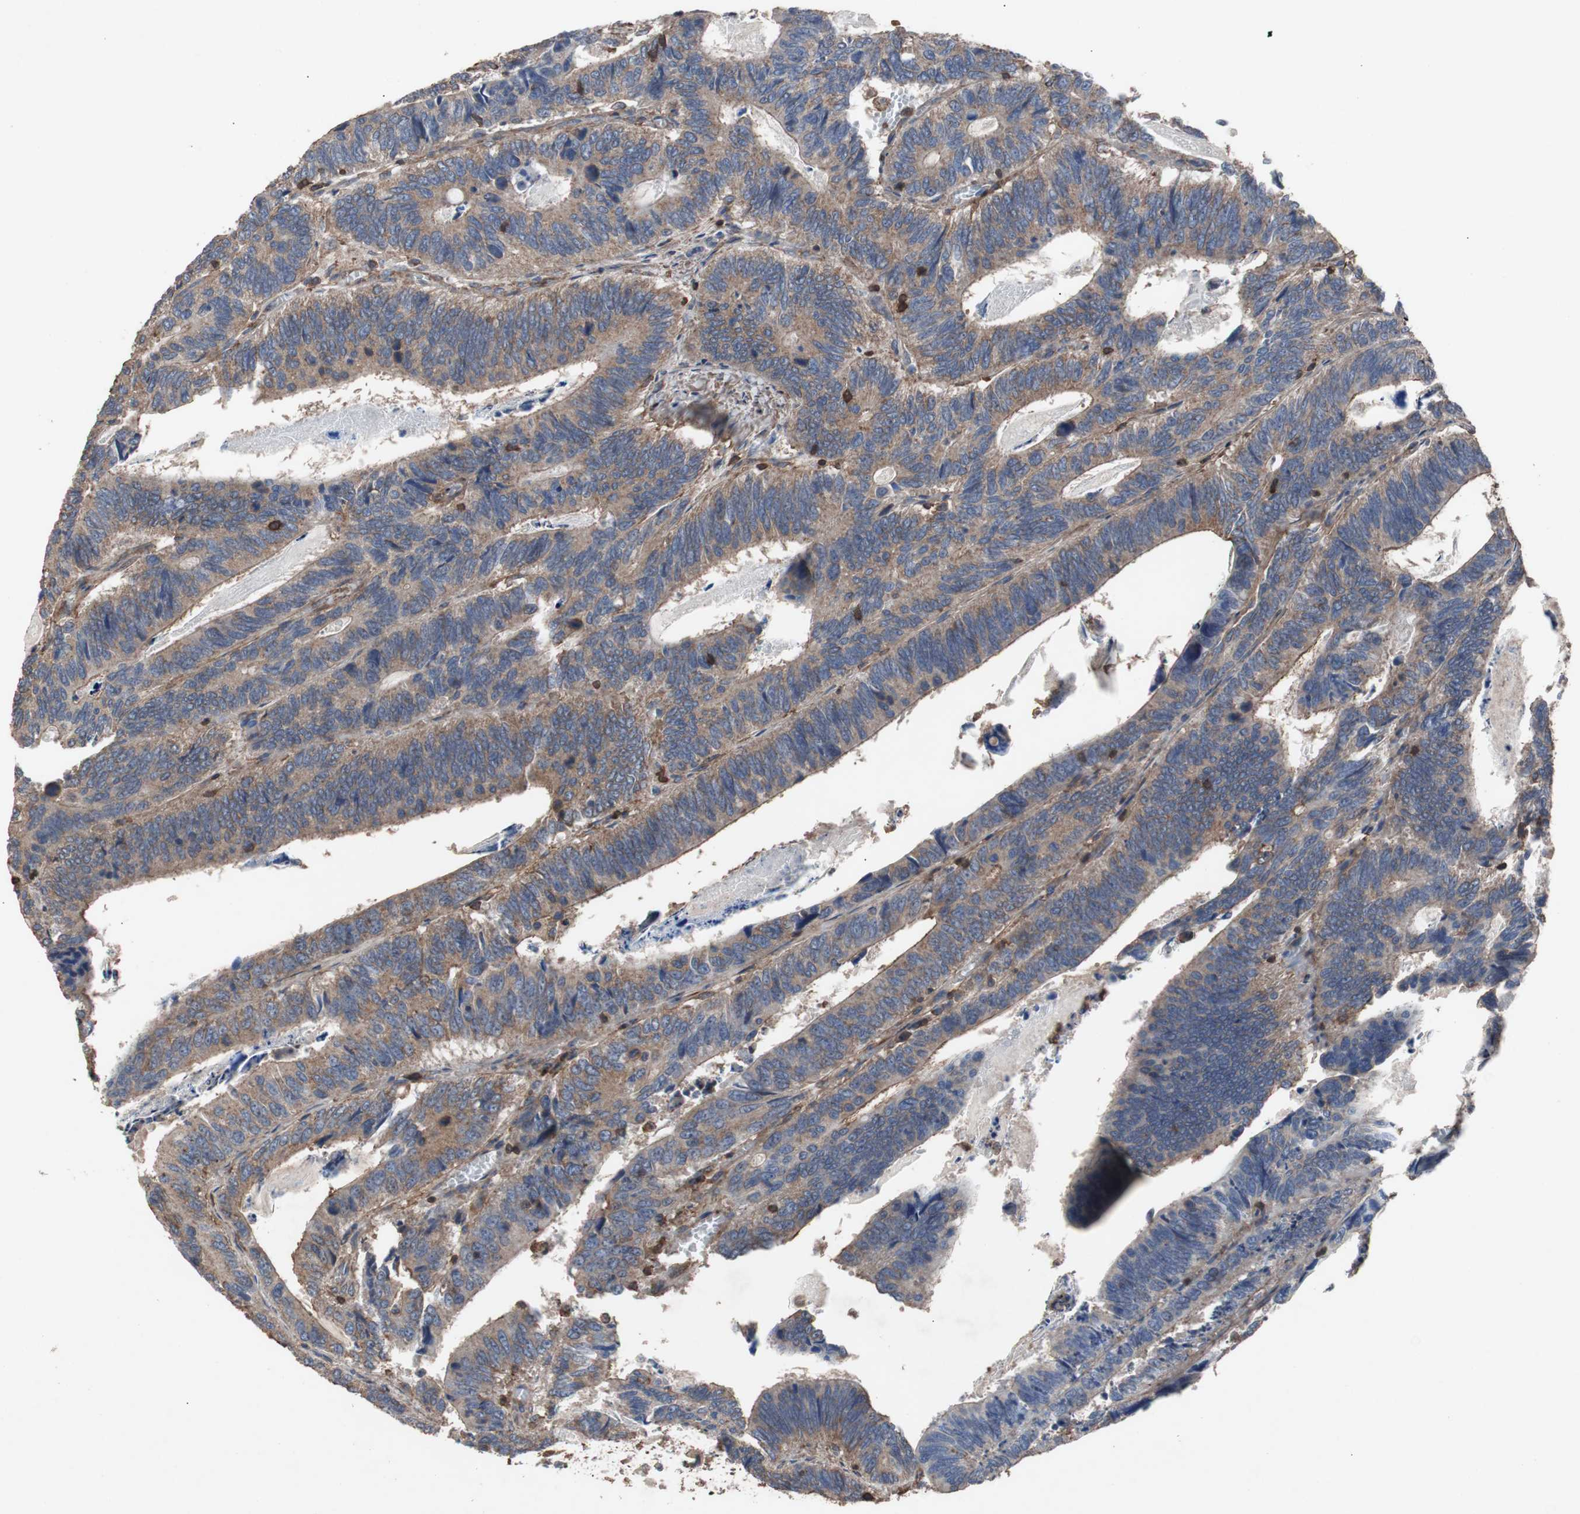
{"staining": {"intensity": "moderate", "quantity": ">75%", "location": "cytoplasmic/membranous"}, "tissue": "colorectal cancer", "cell_type": "Tumor cells", "image_type": "cancer", "snomed": [{"axis": "morphology", "description": "Adenocarcinoma, NOS"}, {"axis": "topography", "description": "Colon"}], "caption": "Protein staining reveals moderate cytoplasmic/membranous expression in about >75% of tumor cells in colorectal cancer.", "gene": "COL6A2", "patient": {"sex": "male", "age": 72}}